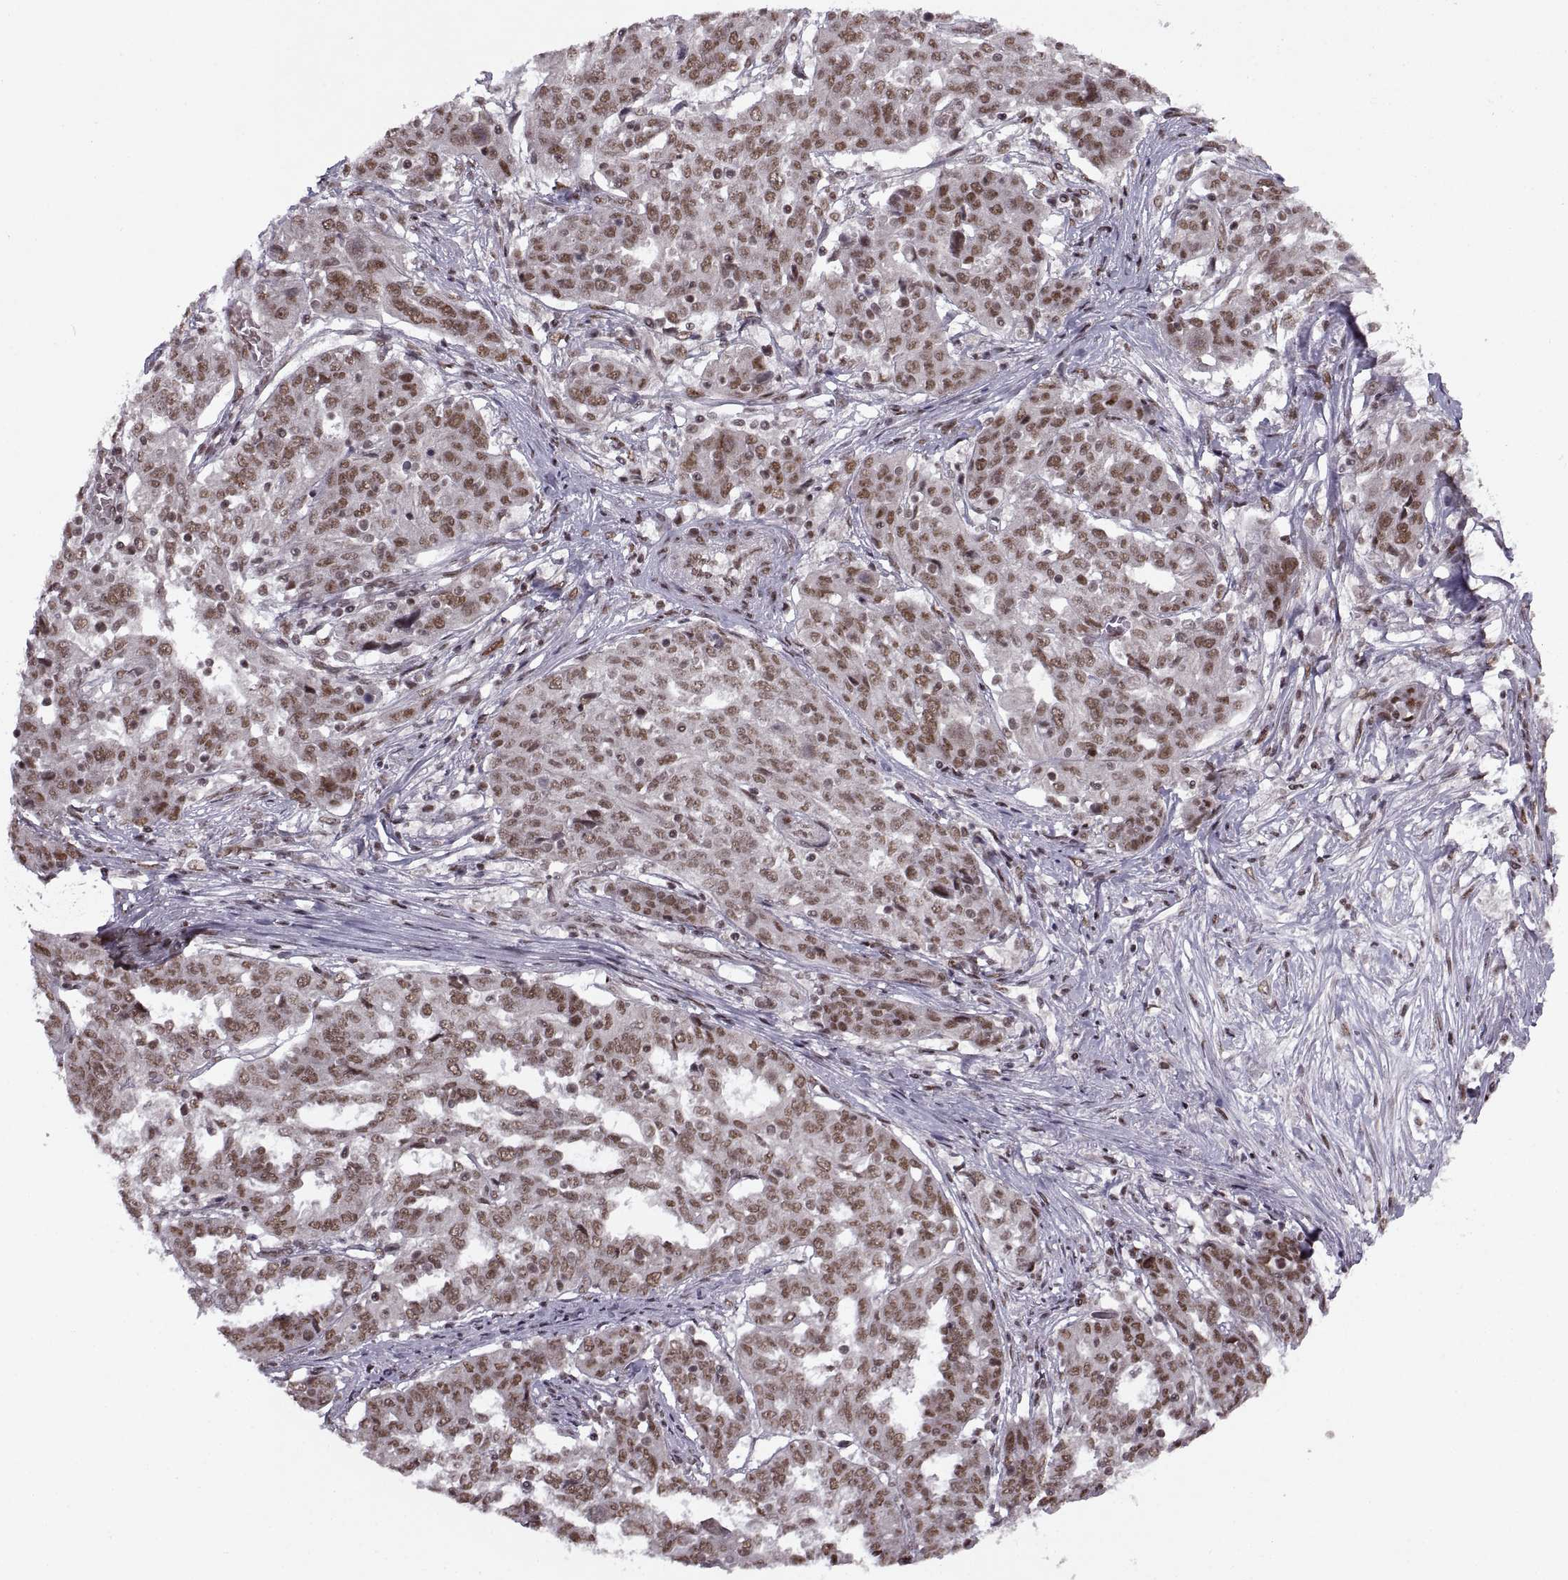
{"staining": {"intensity": "moderate", "quantity": ">75%", "location": "nuclear"}, "tissue": "ovarian cancer", "cell_type": "Tumor cells", "image_type": "cancer", "snomed": [{"axis": "morphology", "description": "Cystadenocarcinoma, serous, NOS"}, {"axis": "topography", "description": "Ovary"}], "caption": "Ovarian cancer (serous cystadenocarcinoma) stained with DAB (3,3'-diaminobenzidine) immunohistochemistry exhibits medium levels of moderate nuclear expression in approximately >75% of tumor cells.", "gene": "MT1E", "patient": {"sex": "female", "age": 67}}